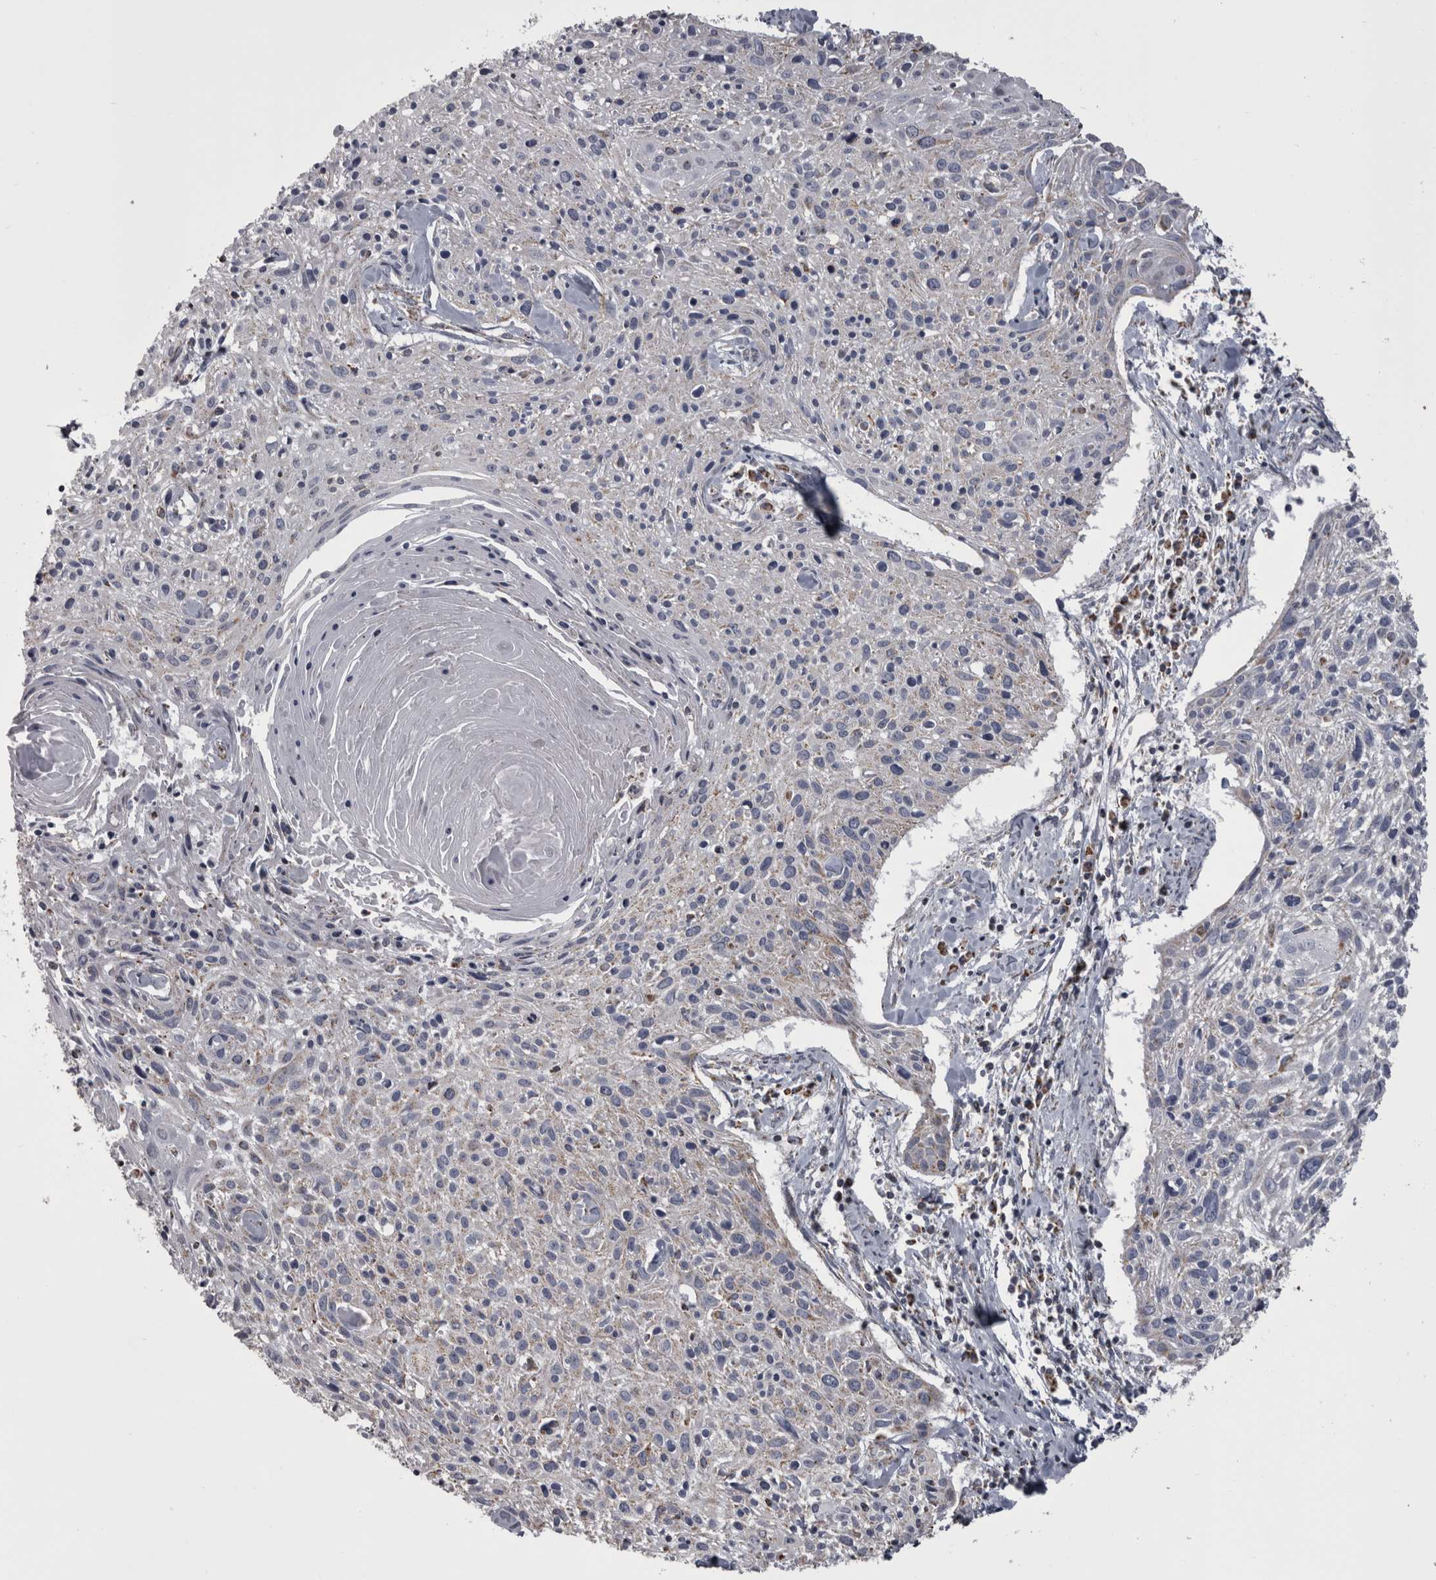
{"staining": {"intensity": "weak", "quantity": "<25%", "location": "cytoplasmic/membranous"}, "tissue": "cervical cancer", "cell_type": "Tumor cells", "image_type": "cancer", "snomed": [{"axis": "morphology", "description": "Squamous cell carcinoma, NOS"}, {"axis": "topography", "description": "Cervix"}], "caption": "A histopathology image of human cervical cancer (squamous cell carcinoma) is negative for staining in tumor cells. (Stains: DAB IHC with hematoxylin counter stain, Microscopy: brightfield microscopy at high magnification).", "gene": "MDH2", "patient": {"sex": "female", "age": 51}}